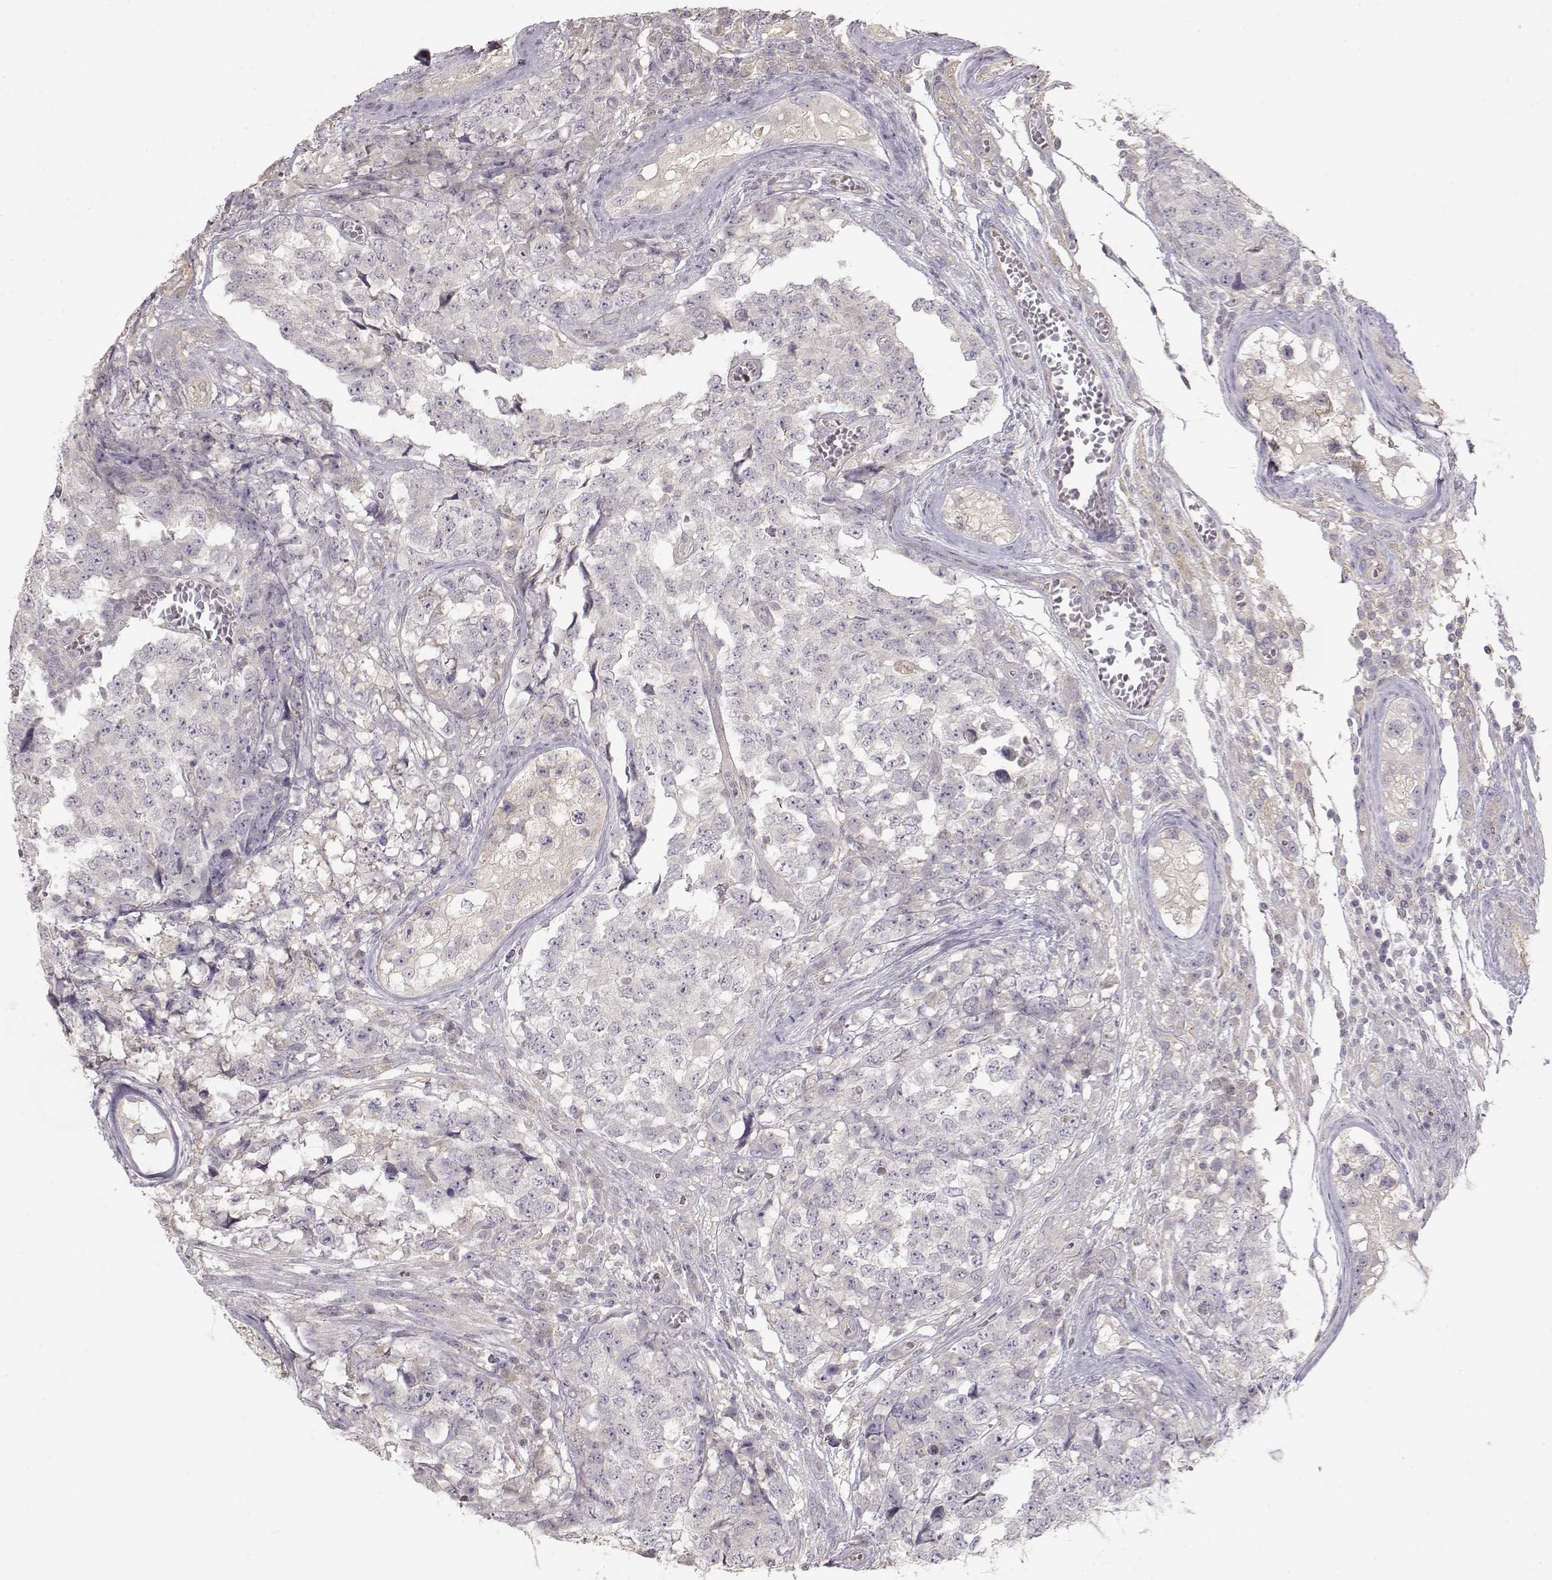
{"staining": {"intensity": "negative", "quantity": "none", "location": "none"}, "tissue": "testis cancer", "cell_type": "Tumor cells", "image_type": "cancer", "snomed": [{"axis": "morphology", "description": "Carcinoma, Embryonal, NOS"}, {"axis": "topography", "description": "Testis"}], "caption": "Histopathology image shows no protein expression in tumor cells of testis embryonal carcinoma tissue. The staining is performed using DAB brown chromogen with nuclei counter-stained in using hematoxylin.", "gene": "ARHGAP8", "patient": {"sex": "male", "age": 23}}